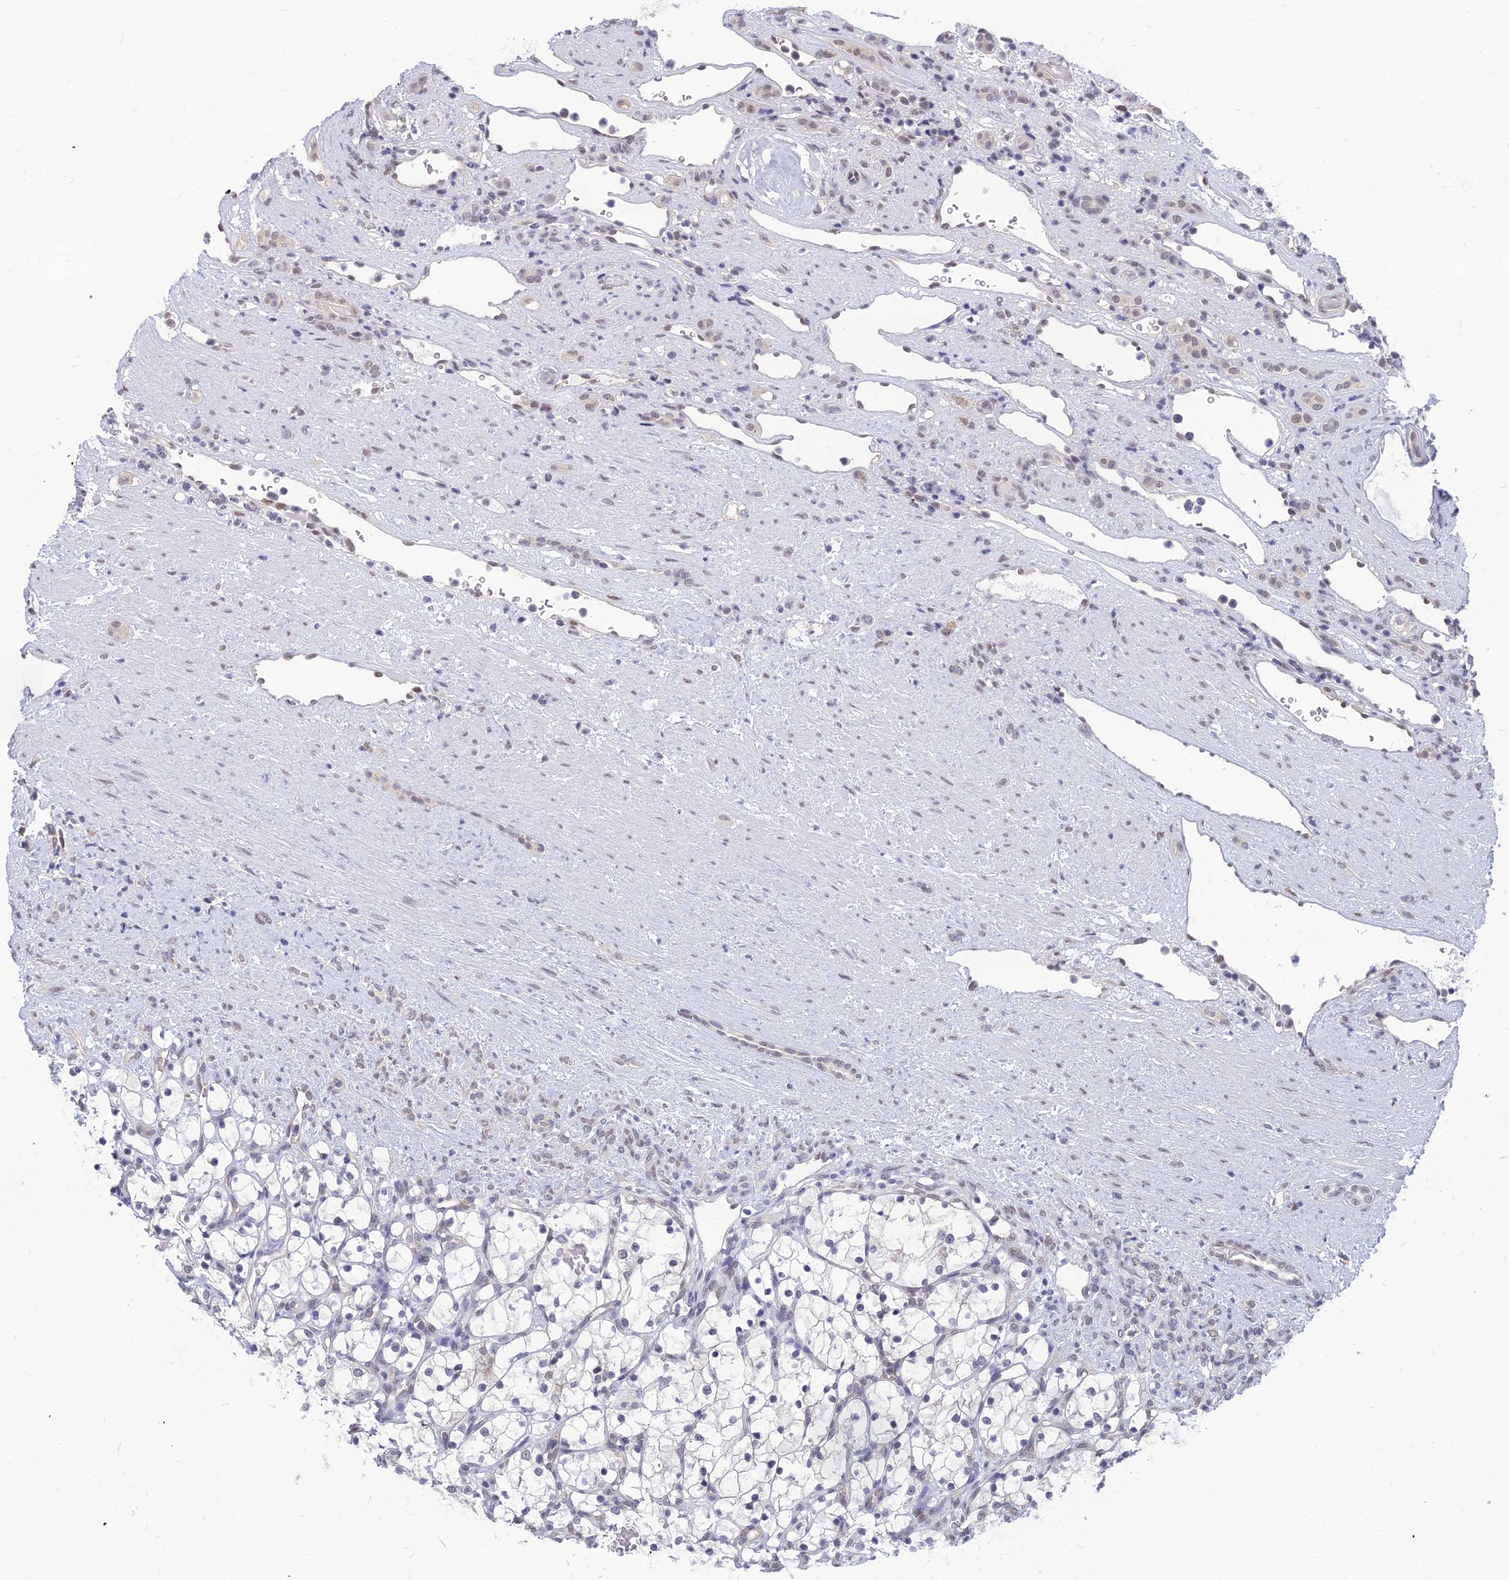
{"staining": {"intensity": "negative", "quantity": "none", "location": "none"}, "tissue": "renal cancer", "cell_type": "Tumor cells", "image_type": "cancer", "snomed": [{"axis": "morphology", "description": "Adenocarcinoma, NOS"}, {"axis": "topography", "description": "Kidney"}], "caption": "Immunohistochemical staining of human renal cancer (adenocarcinoma) reveals no significant expression in tumor cells.", "gene": "SRSF7", "patient": {"sex": "female", "age": 69}}